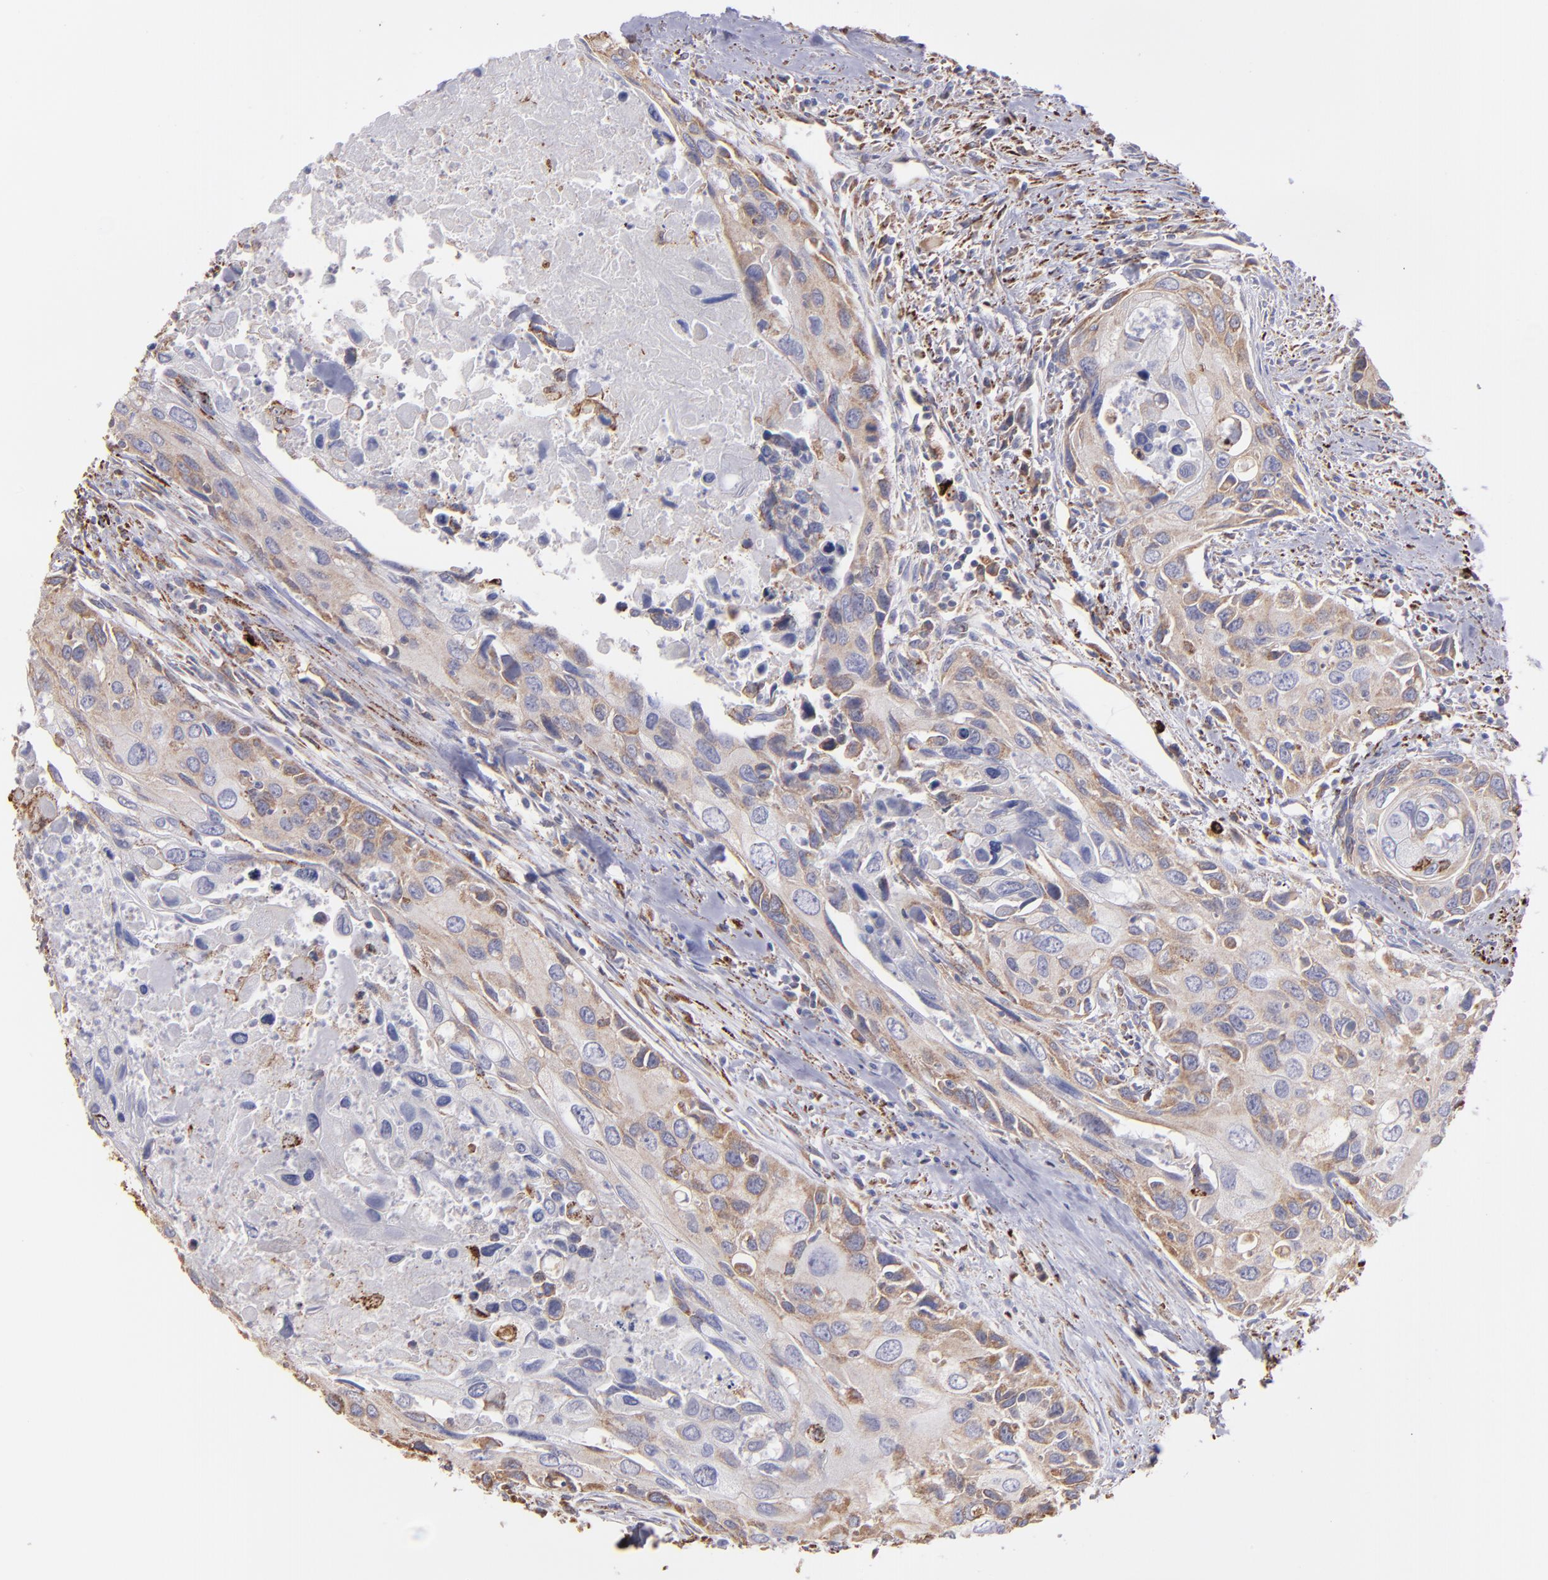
{"staining": {"intensity": "weak", "quantity": ">75%", "location": "cytoplasmic/membranous"}, "tissue": "urothelial cancer", "cell_type": "Tumor cells", "image_type": "cancer", "snomed": [{"axis": "morphology", "description": "Urothelial carcinoma, High grade"}, {"axis": "topography", "description": "Urinary bladder"}], "caption": "IHC of human high-grade urothelial carcinoma shows low levels of weak cytoplasmic/membranous expression in approximately >75% of tumor cells.", "gene": "MAOB", "patient": {"sex": "male", "age": 71}}